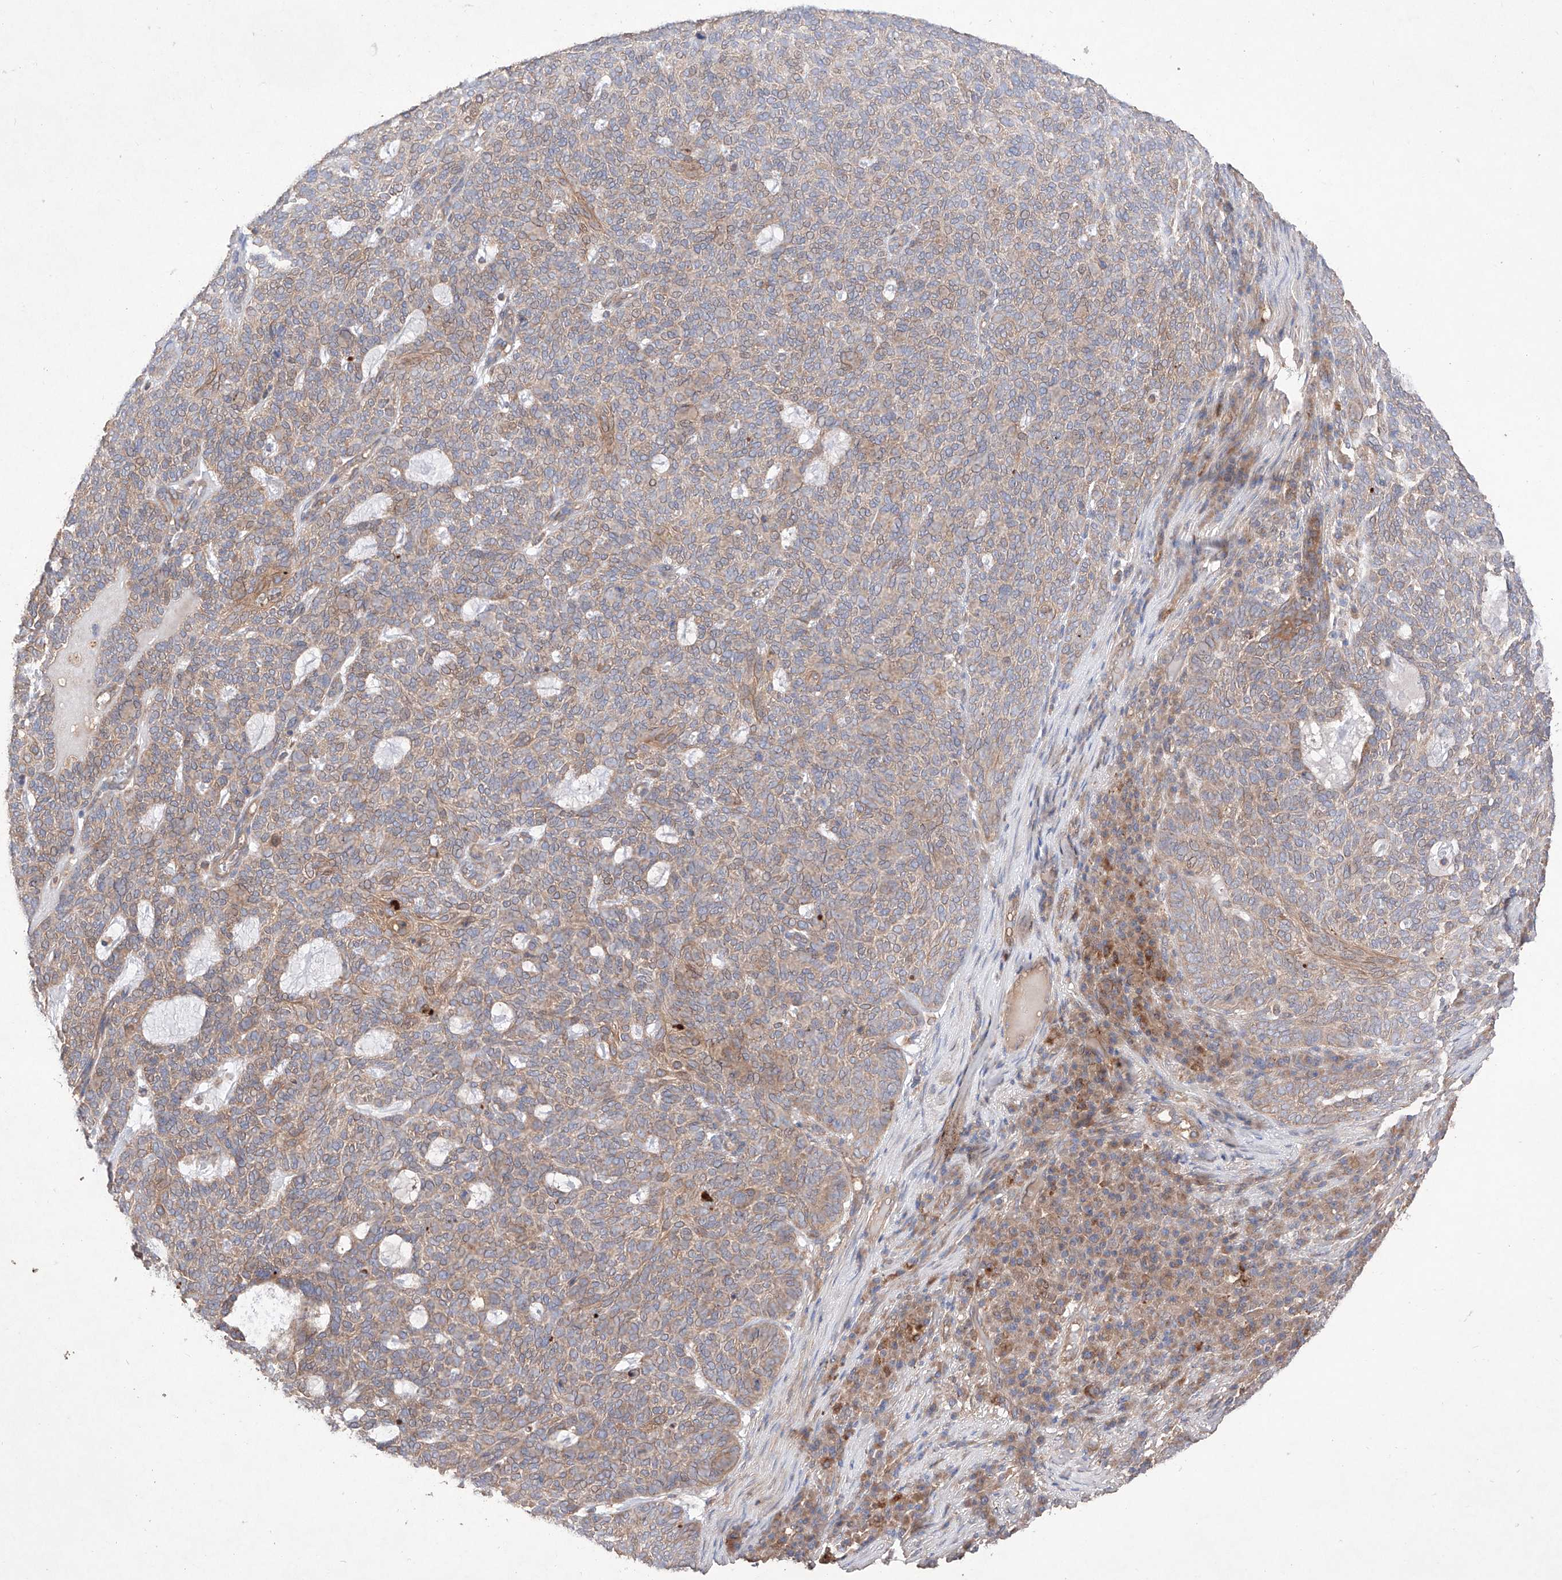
{"staining": {"intensity": "weak", "quantity": ">75%", "location": "cytoplasmic/membranous"}, "tissue": "skin cancer", "cell_type": "Tumor cells", "image_type": "cancer", "snomed": [{"axis": "morphology", "description": "Squamous cell carcinoma, NOS"}, {"axis": "topography", "description": "Skin"}], "caption": "DAB (3,3'-diaminobenzidine) immunohistochemical staining of human skin cancer (squamous cell carcinoma) displays weak cytoplasmic/membranous protein staining in about >75% of tumor cells.", "gene": "C6orf62", "patient": {"sex": "female", "age": 90}}